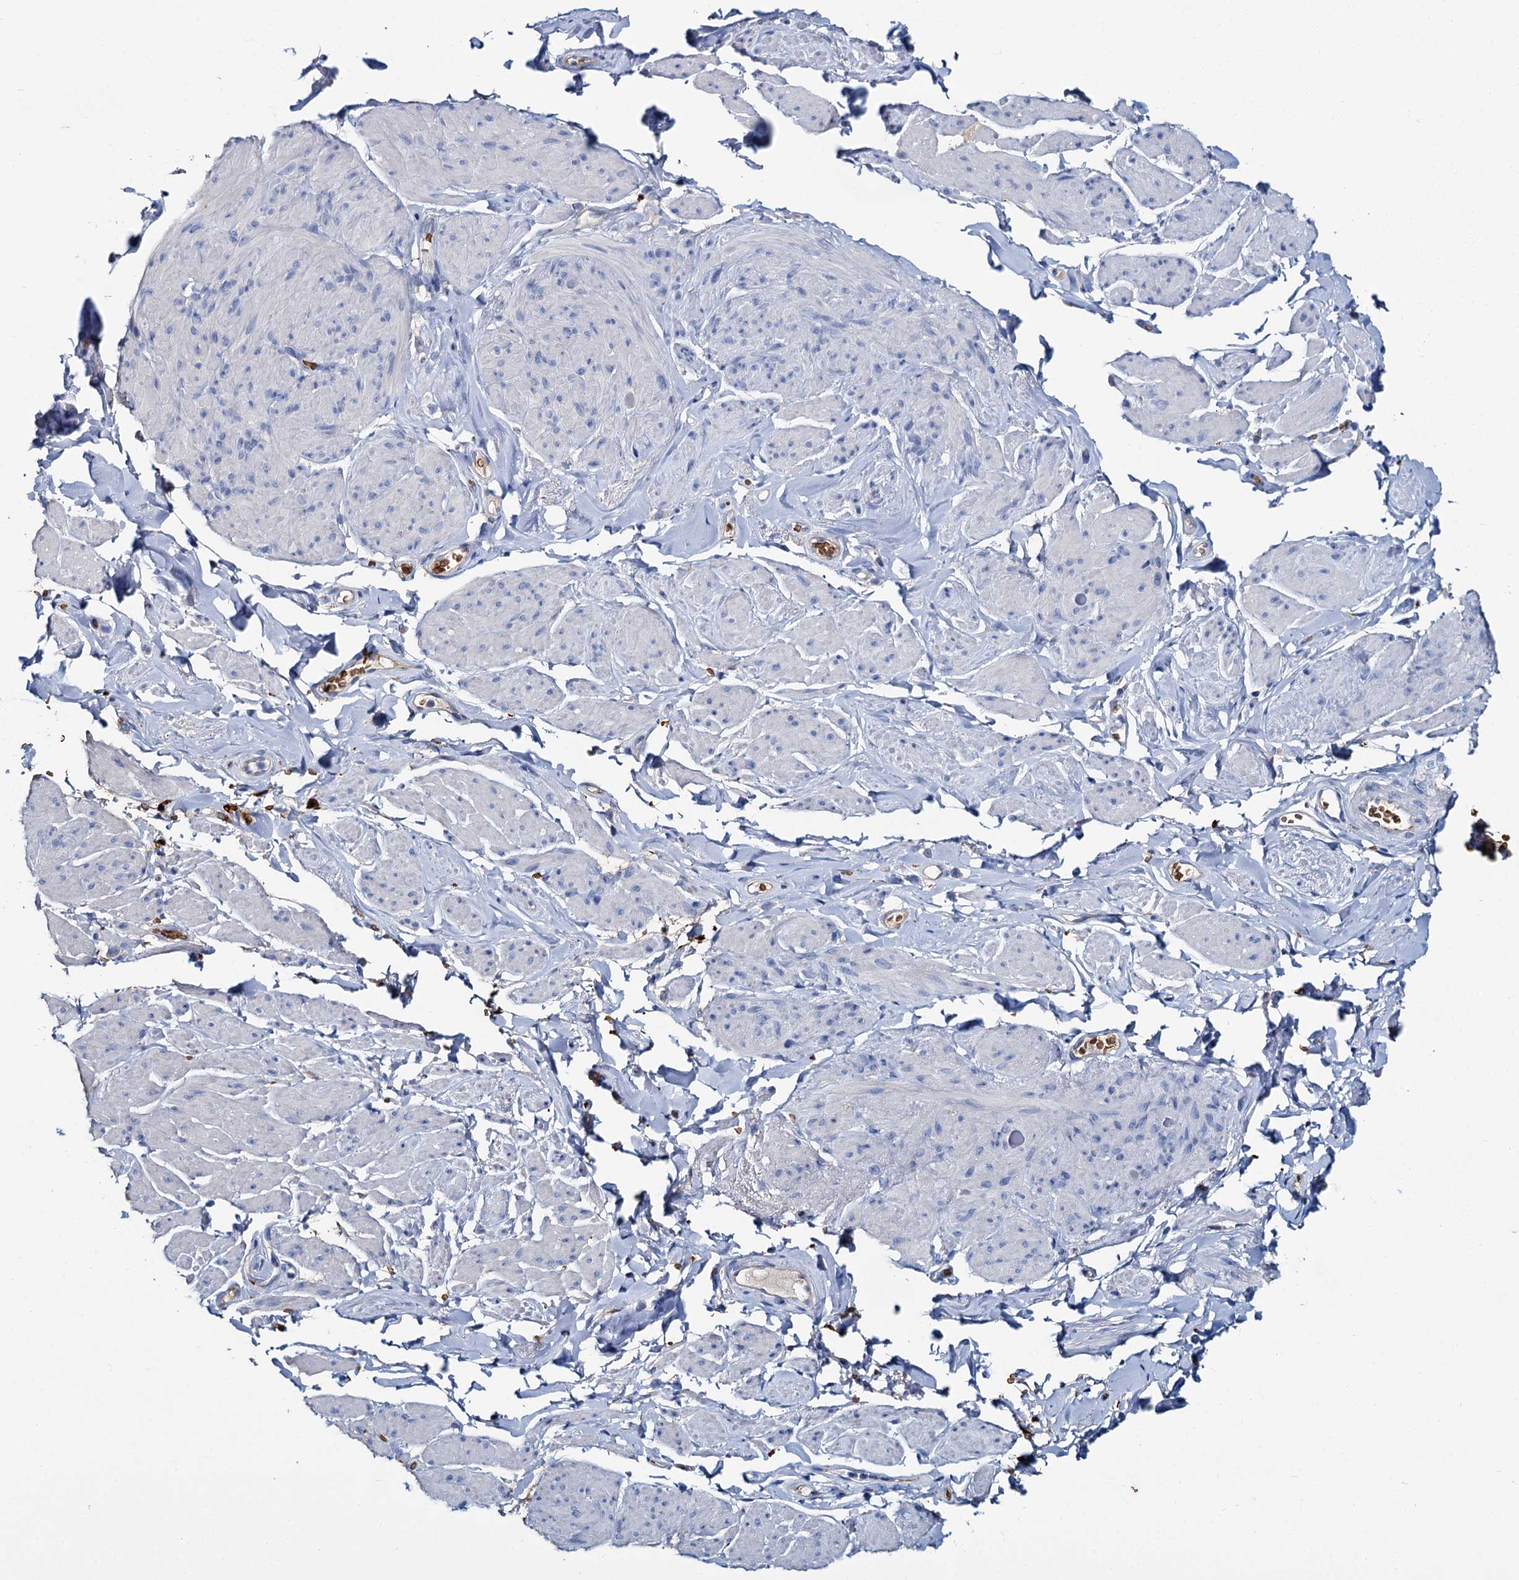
{"staining": {"intensity": "negative", "quantity": "none", "location": "none"}, "tissue": "smooth muscle", "cell_type": "Smooth muscle cells", "image_type": "normal", "snomed": [{"axis": "morphology", "description": "Normal tissue, NOS"}, {"axis": "topography", "description": "Smooth muscle"}, {"axis": "topography", "description": "Peripheral nerve tissue"}], "caption": "The image exhibits no significant staining in smooth muscle cells of smooth muscle.", "gene": "ATG2A", "patient": {"sex": "male", "age": 69}}